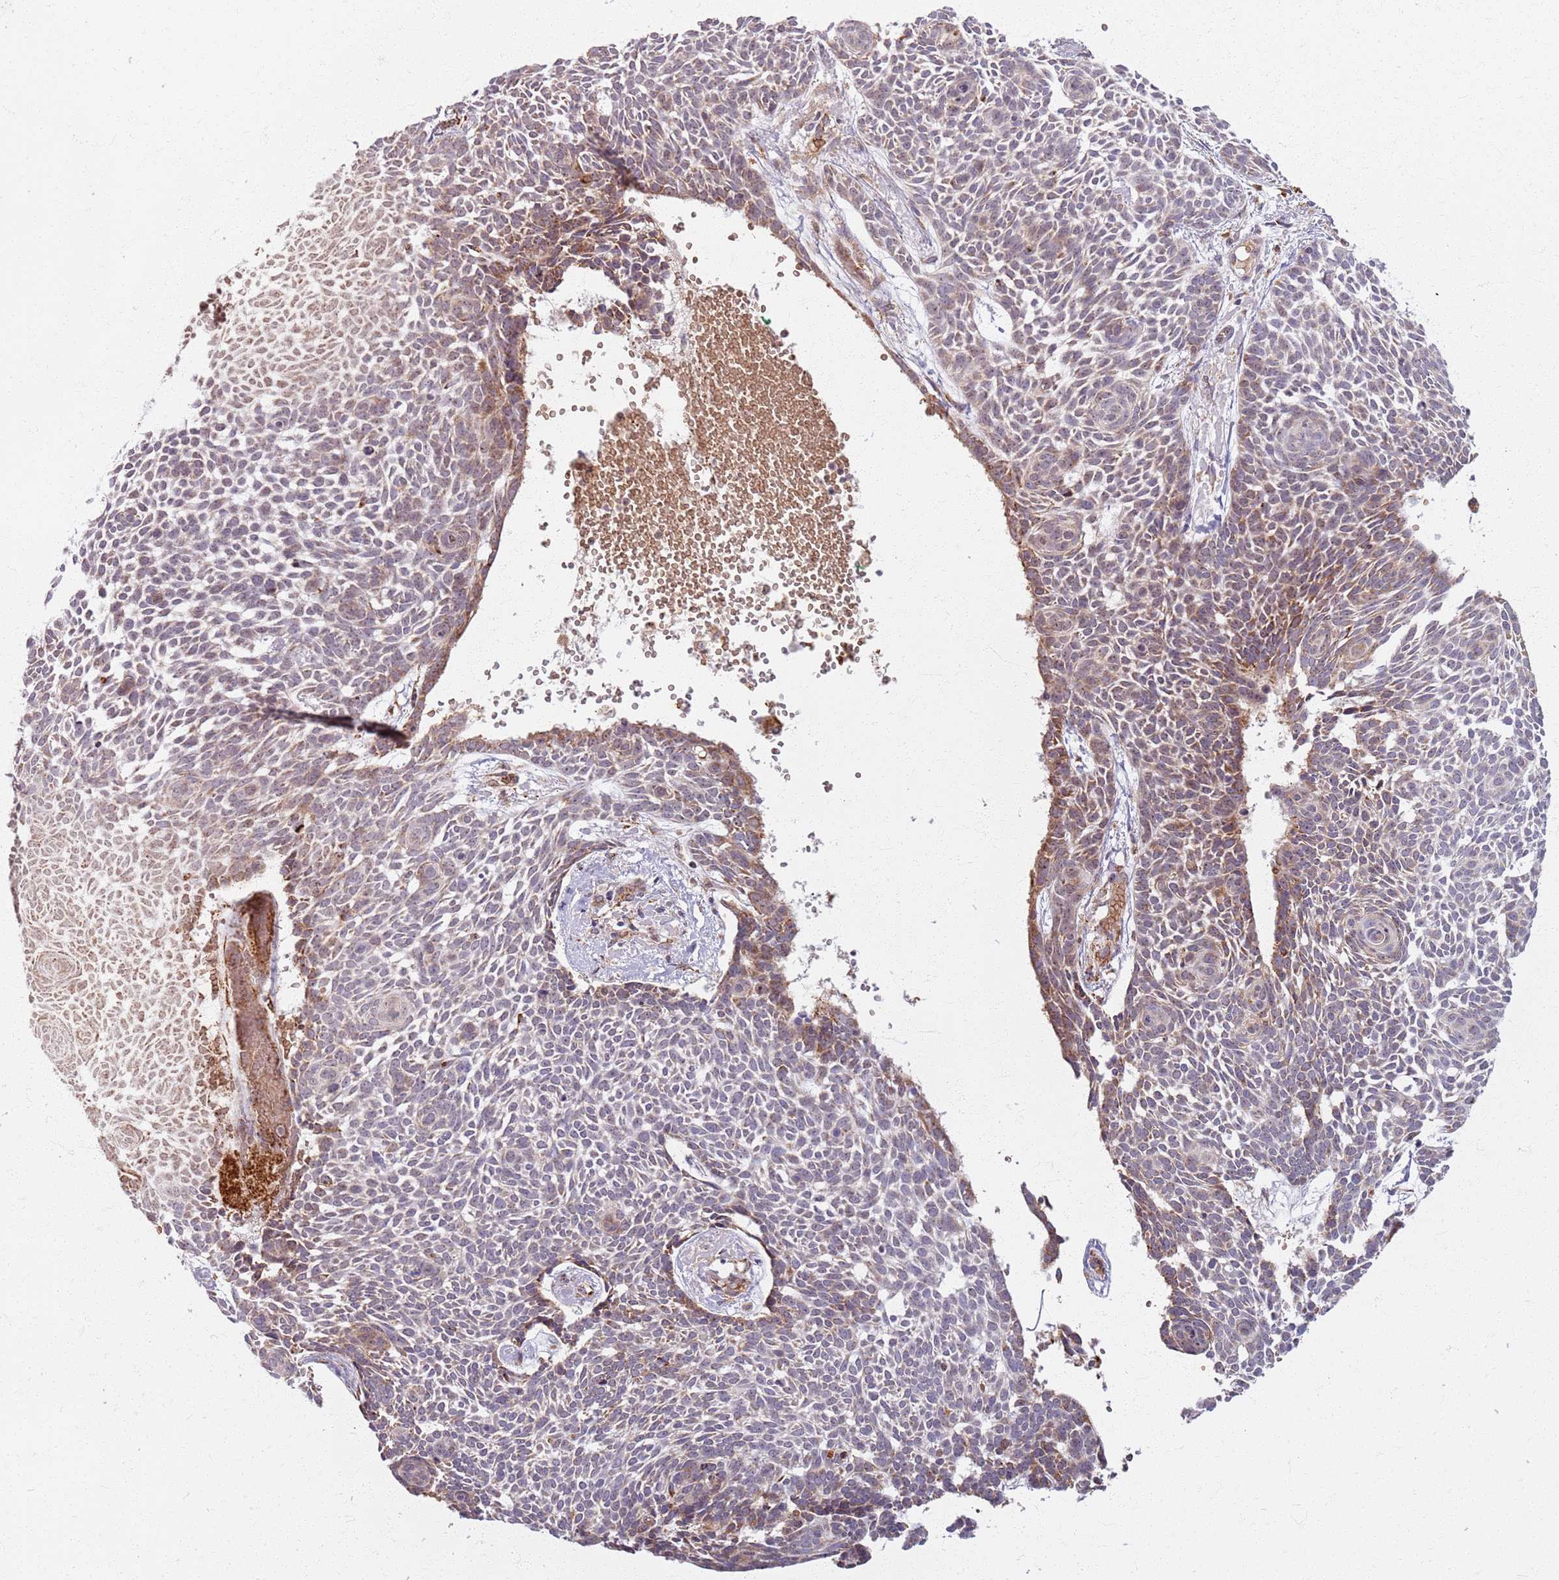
{"staining": {"intensity": "weak", "quantity": "25%-75%", "location": "cytoplasmic/membranous"}, "tissue": "skin cancer", "cell_type": "Tumor cells", "image_type": "cancer", "snomed": [{"axis": "morphology", "description": "Basal cell carcinoma"}, {"axis": "topography", "description": "Skin"}], "caption": "Protein analysis of basal cell carcinoma (skin) tissue exhibits weak cytoplasmic/membranous expression in approximately 25%-75% of tumor cells.", "gene": "KRI1", "patient": {"sex": "male", "age": 61}}